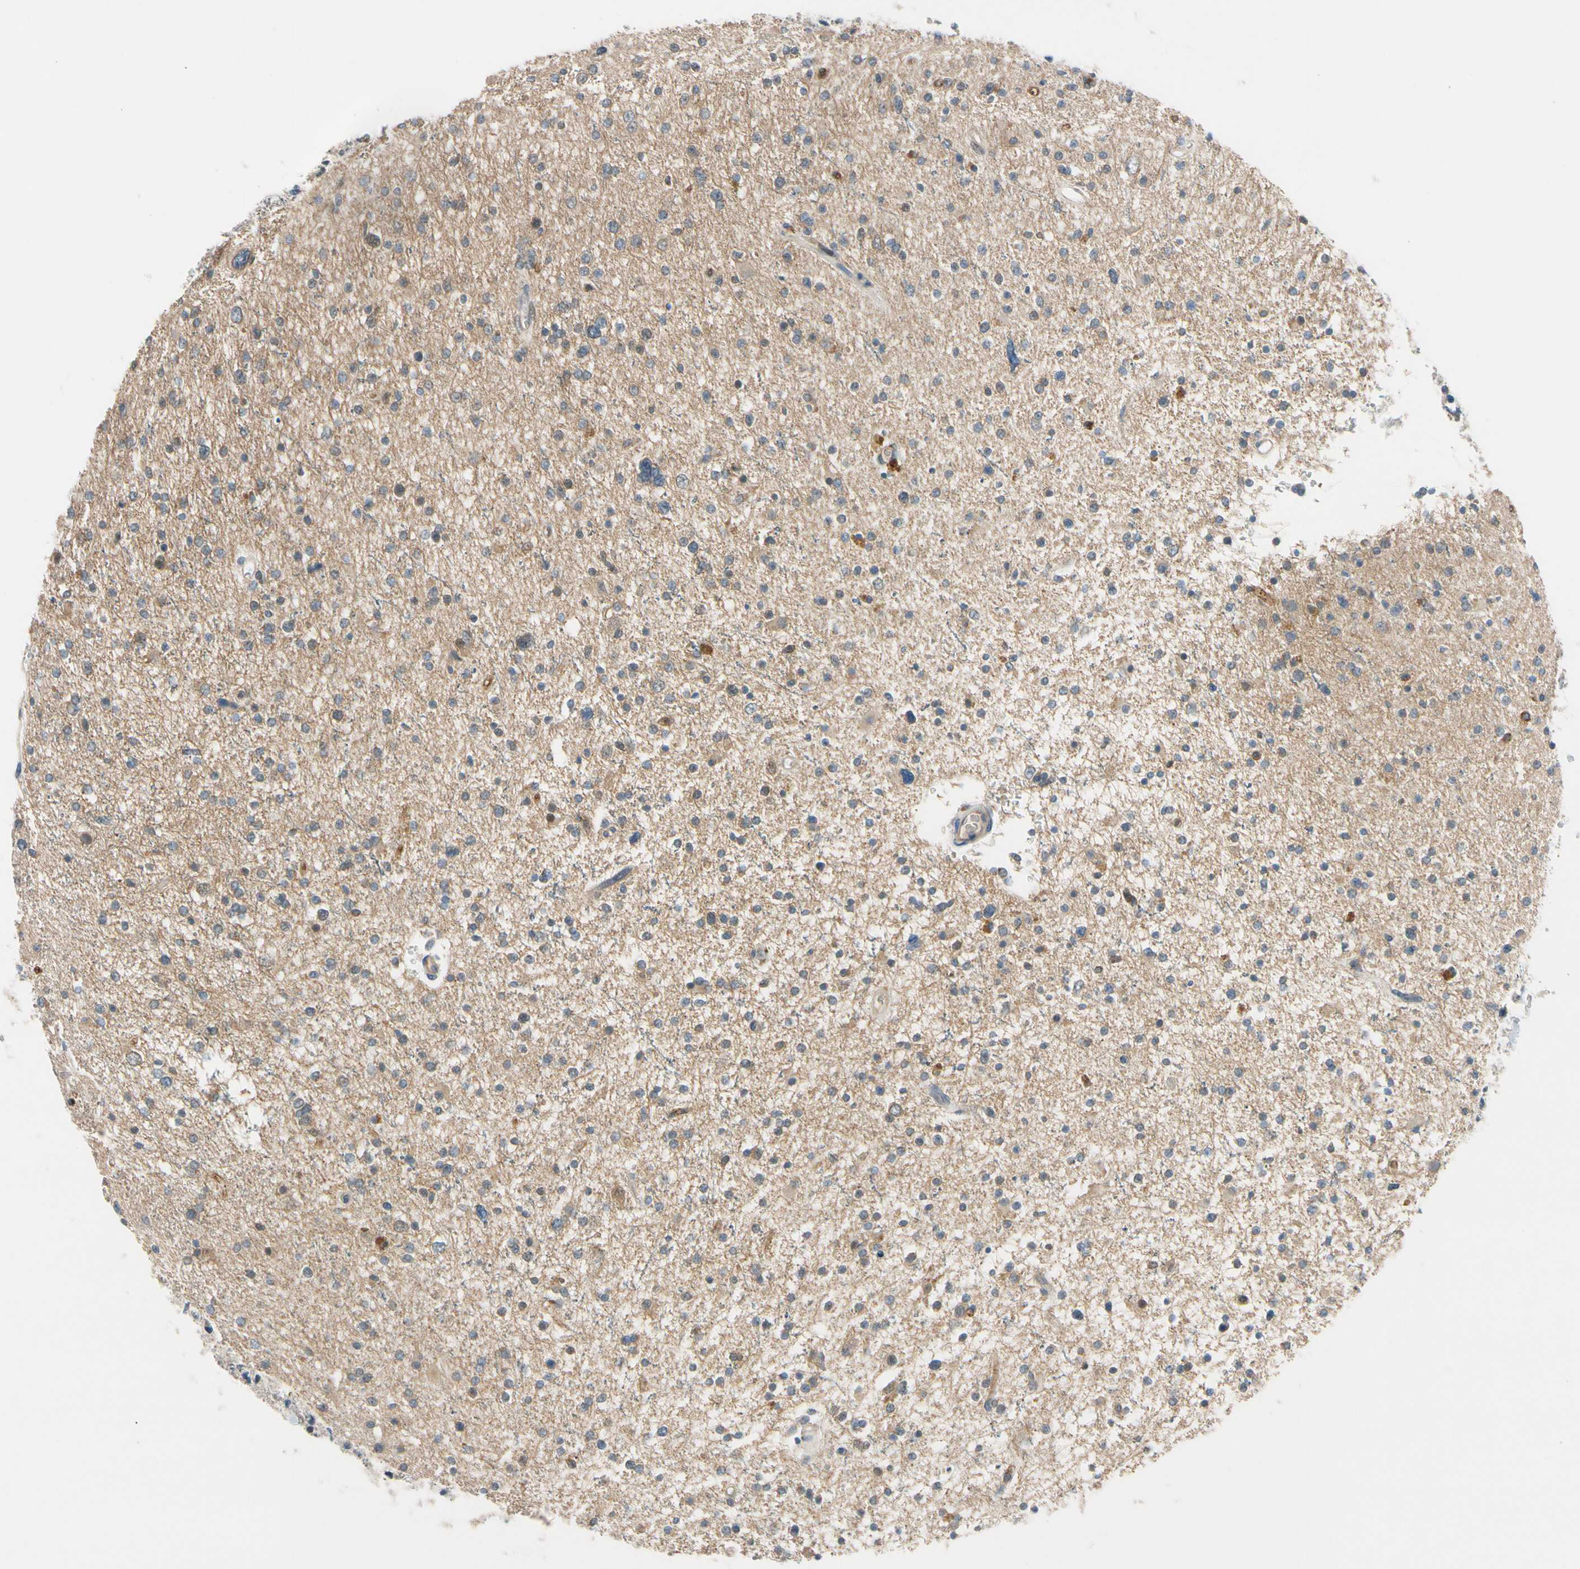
{"staining": {"intensity": "moderate", "quantity": "<25%", "location": "nuclear"}, "tissue": "glioma", "cell_type": "Tumor cells", "image_type": "cancer", "snomed": [{"axis": "morphology", "description": "Glioma, malignant, High grade"}, {"axis": "topography", "description": "Brain"}], "caption": "Immunohistochemistry (IHC) photomicrograph of human glioma stained for a protein (brown), which demonstrates low levels of moderate nuclear staining in approximately <25% of tumor cells.", "gene": "CFAP36", "patient": {"sex": "male", "age": 33}}